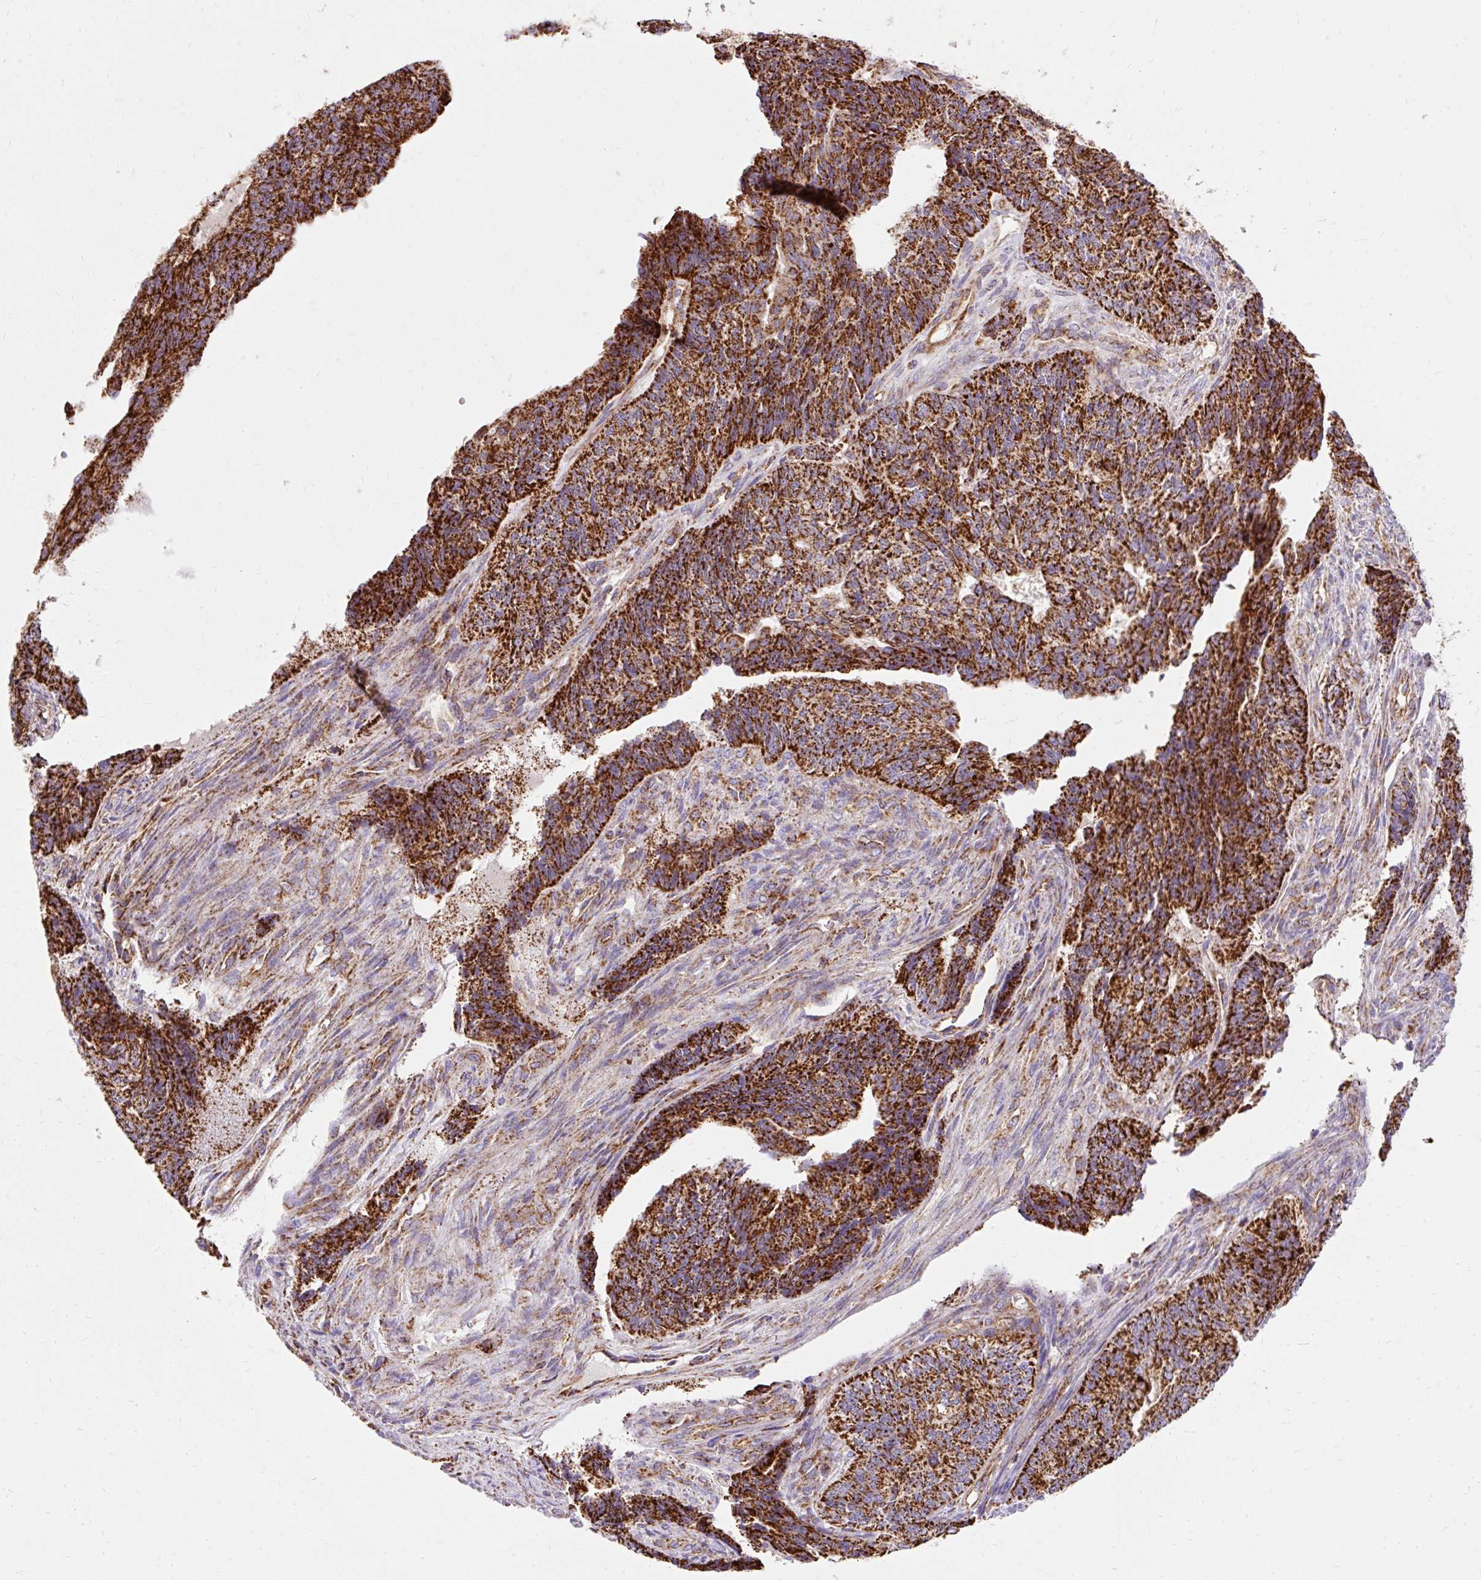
{"staining": {"intensity": "strong", "quantity": ">75%", "location": "cytoplasmic/membranous"}, "tissue": "endometrial cancer", "cell_type": "Tumor cells", "image_type": "cancer", "snomed": [{"axis": "morphology", "description": "Adenocarcinoma, NOS"}, {"axis": "topography", "description": "Endometrium"}], "caption": "Protein positivity by IHC displays strong cytoplasmic/membranous expression in approximately >75% of tumor cells in endometrial adenocarcinoma.", "gene": "CEP290", "patient": {"sex": "female", "age": 32}}